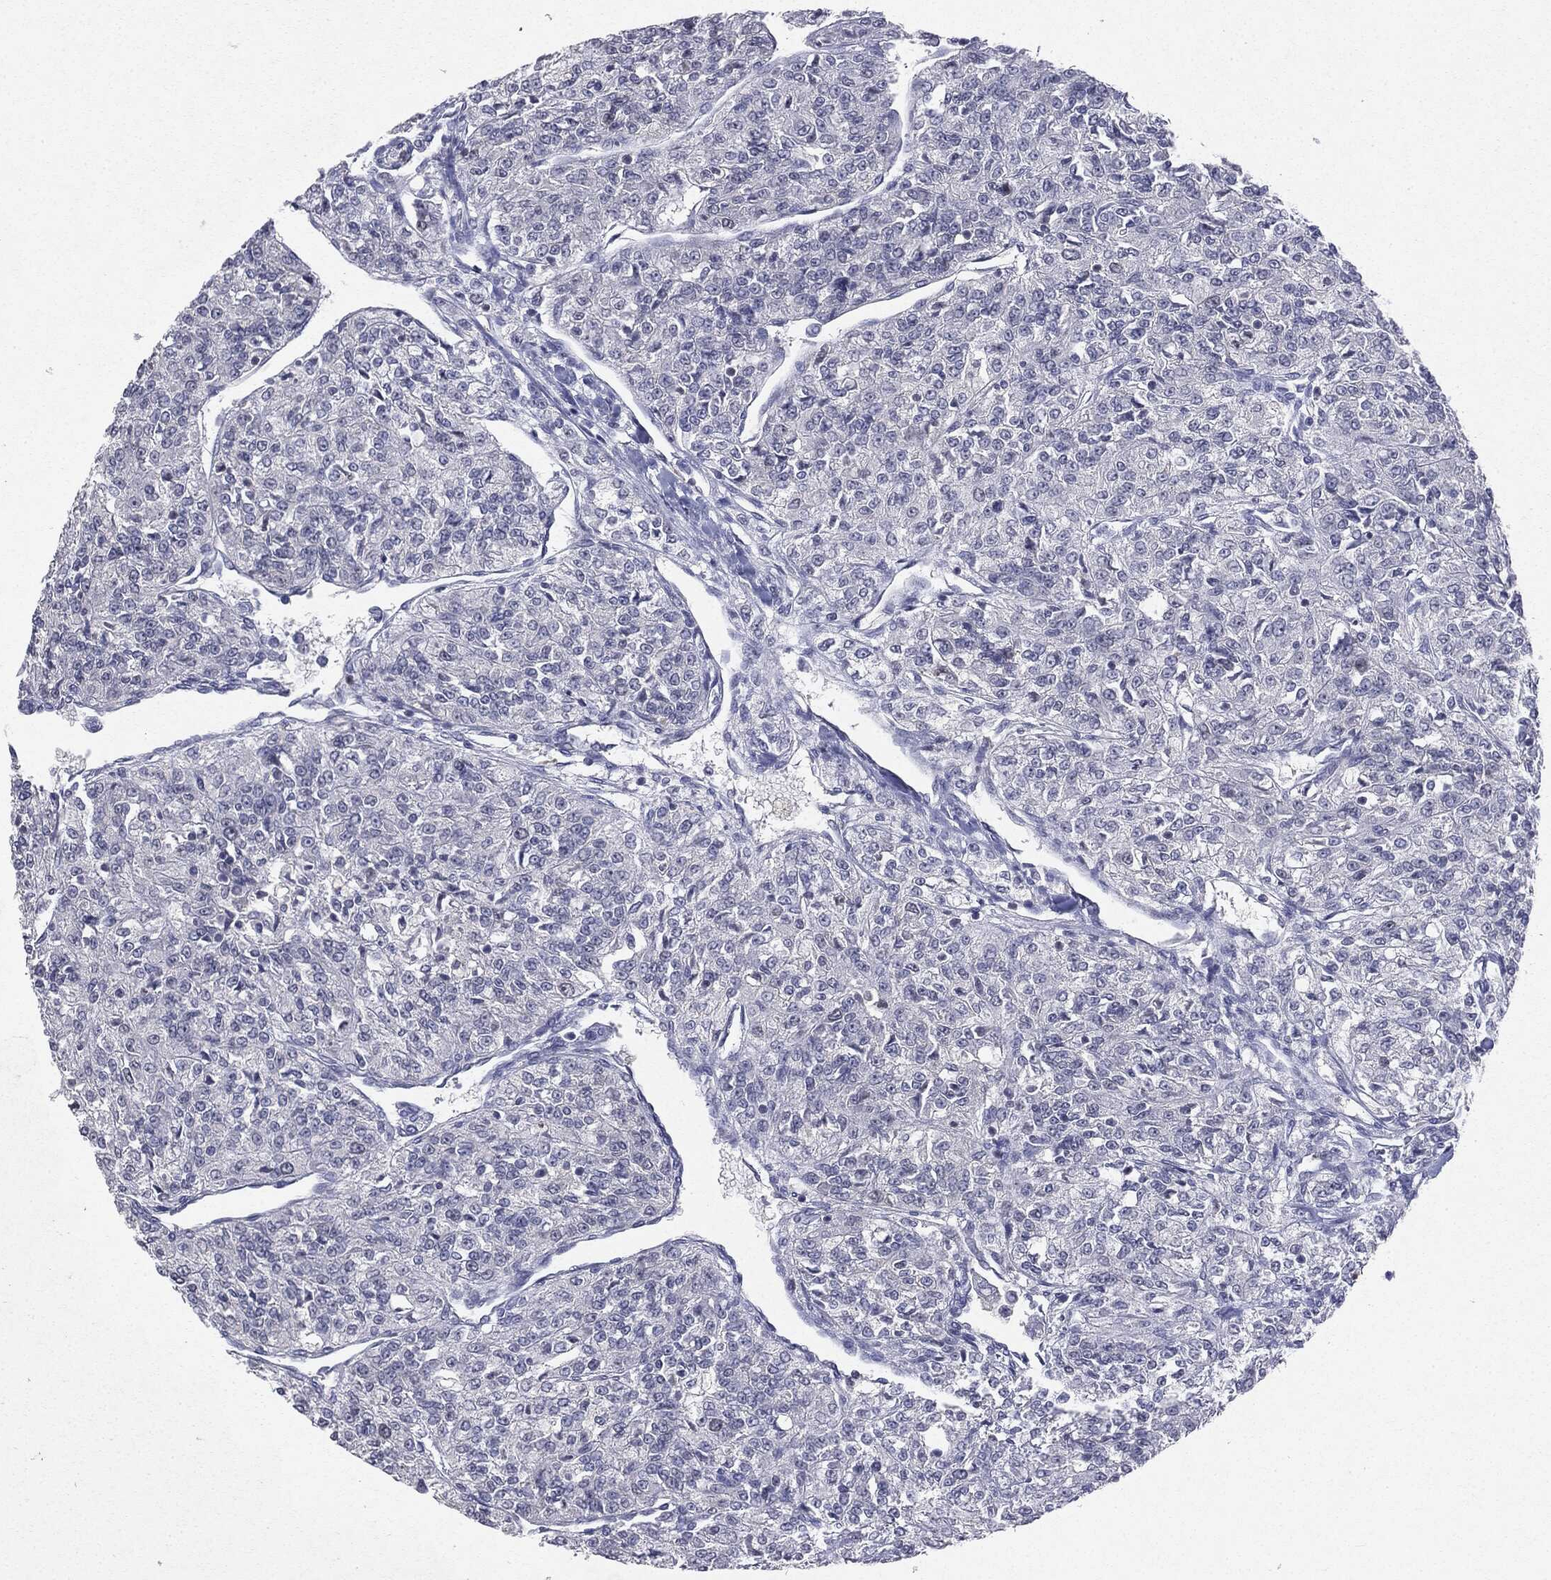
{"staining": {"intensity": "negative", "quantity": "none", "location": "none"}, "tissue": "renal cancer", "cell_type": "Tumor cells", "image_type": "cancer", "snomed": [{"axis": "morphology", "description": "Adenocarcinoma, NOS"}, {"axis": "topography", "description": "Kidney"}], "caption": "Immunohistochemistry photomicrograph of neoplastic tissue: adenocarcinoma (renal) stained with DAB displays no significant protein staining in tumor cells.", "gene": "KIF2C", "patient": {"sex": "female", "age": 63}}